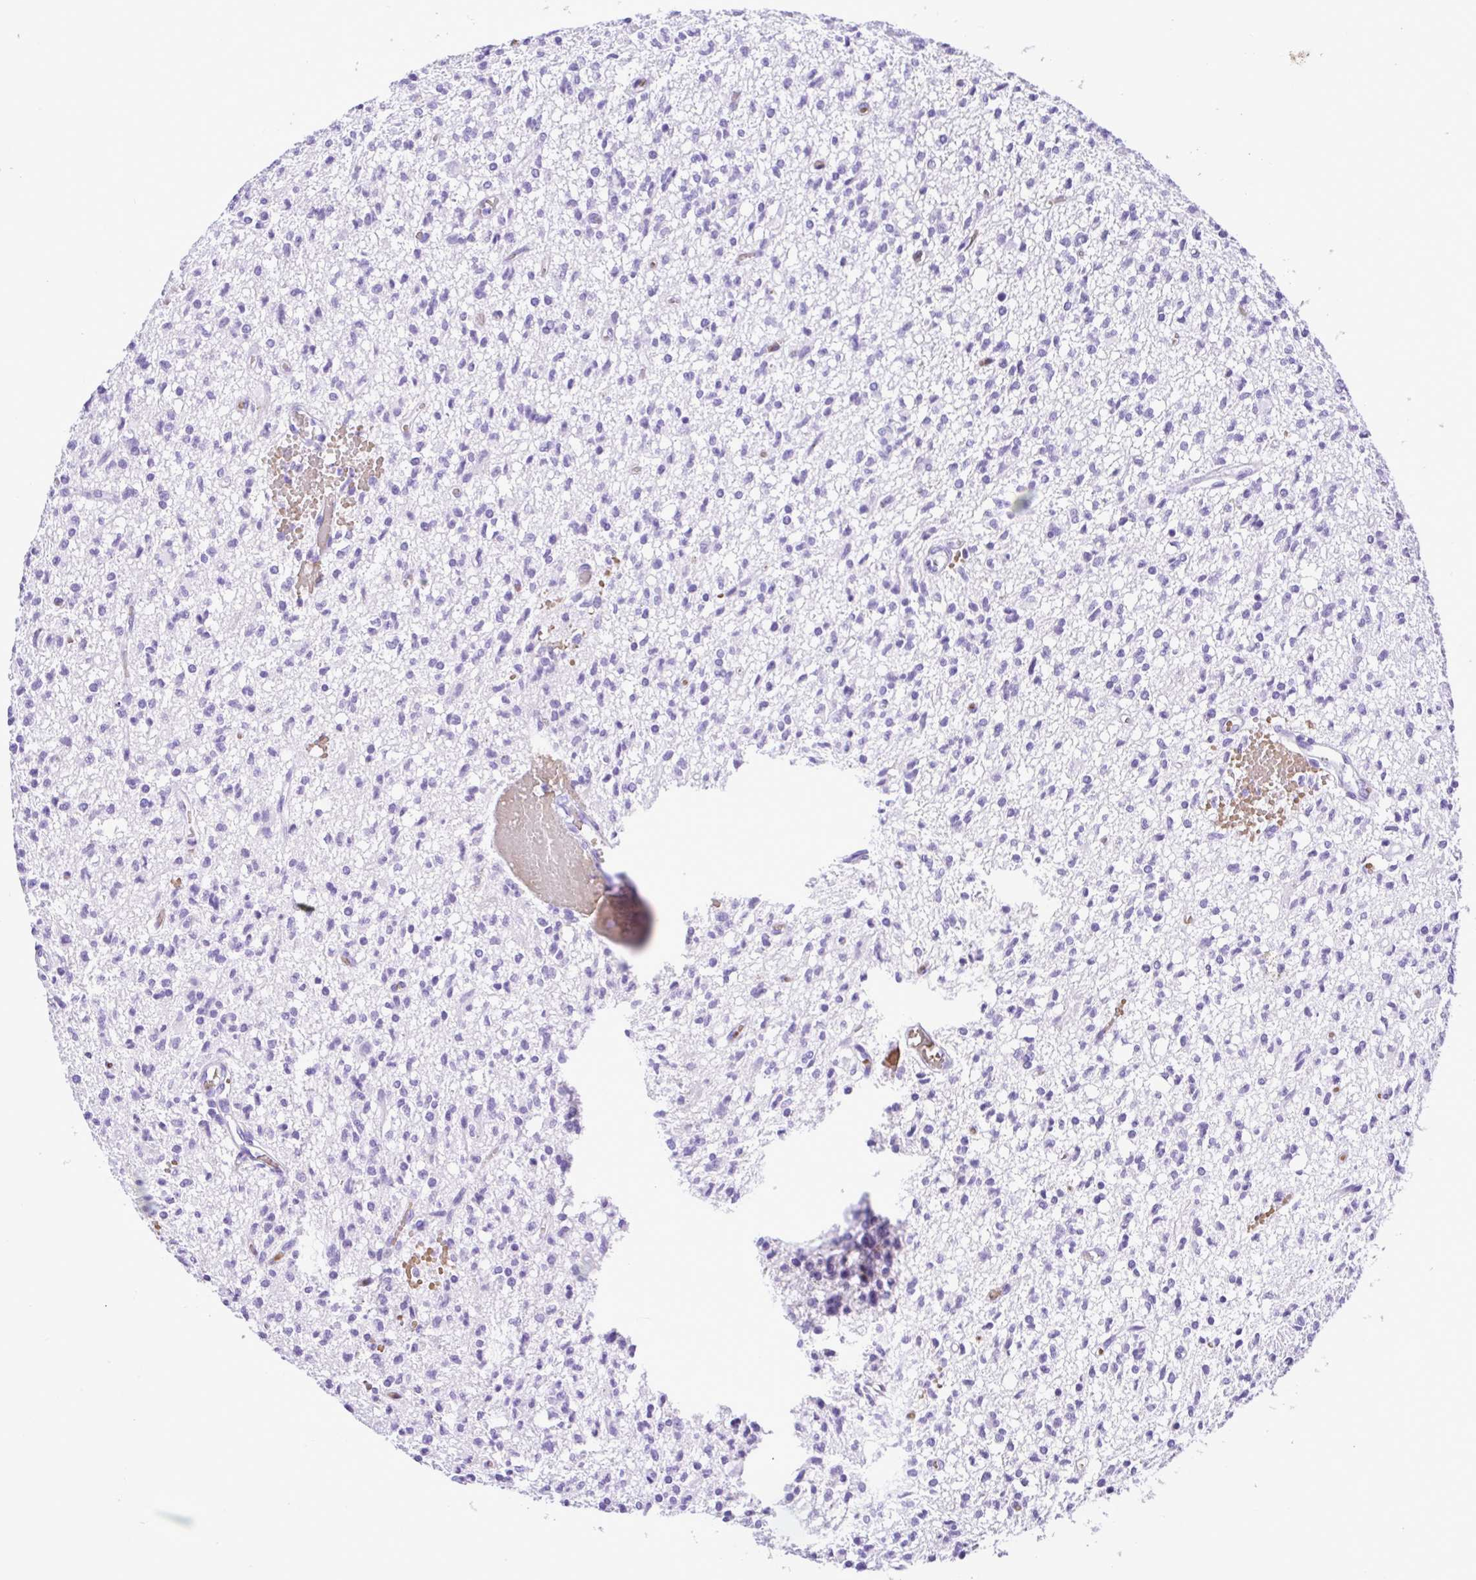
{"staining": {"intensity": "negative", "quantity": "none", "location": "none"}, "tissue": "glioma", "cell_type": "Tumor cells", "image_type": "cancer", "snomed": [{"axis": "morphology", "description": "Glioma, malignant, Low grade"}, {"axis": "topography", "description": "Brain"}], "caption": "This is an IHC histopathology image of glioma. There is no expression in tumor cells.", "gene": "SYT1", "patient": {"sex": "male", "age": 64}}